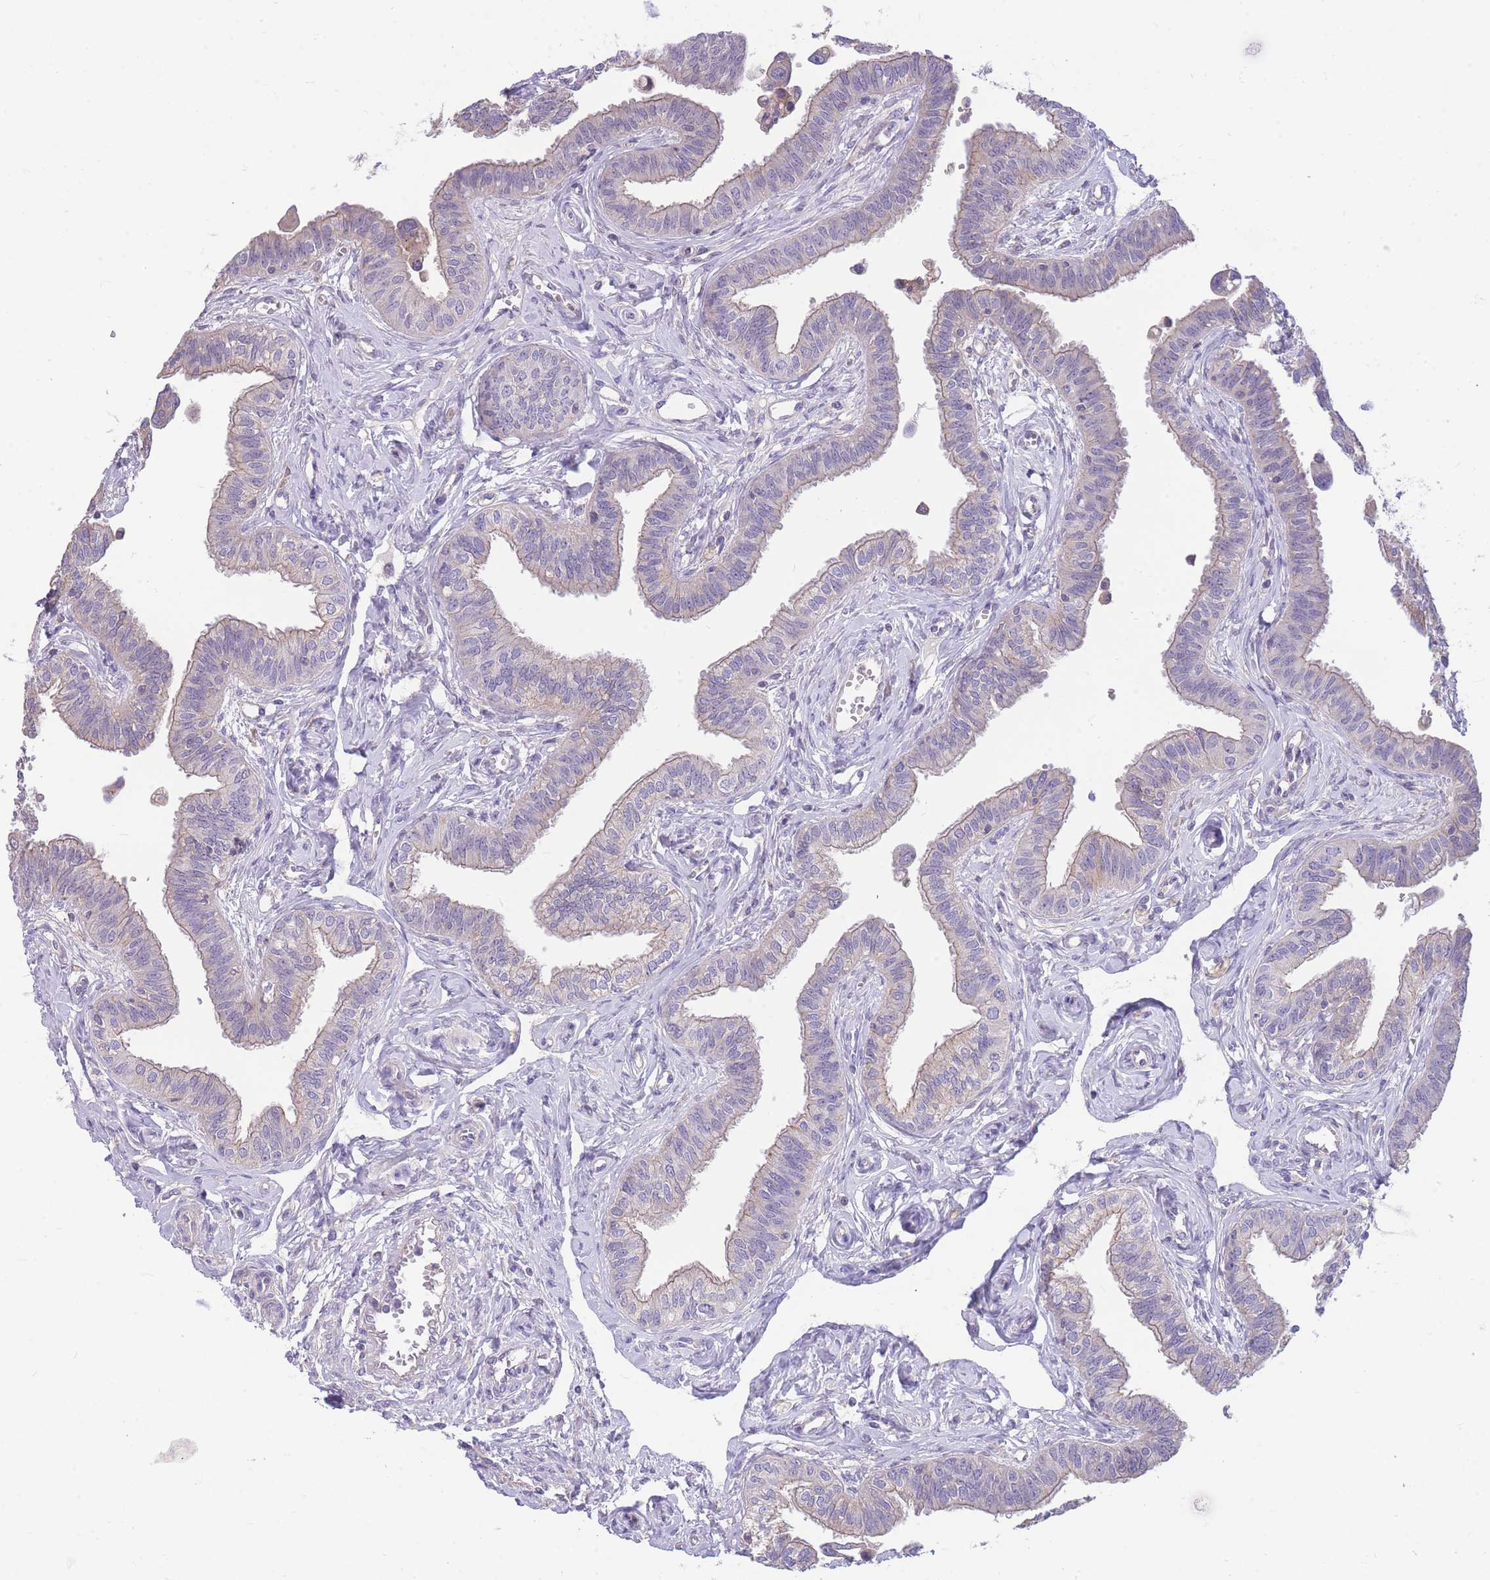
{"staining": {"intensity": "weak", "quantity": "<25%", "location": "cytoplasmic/membranous"}, "tissue": "fallopian tube", "cell_type": "Glandular cells", "image_type": "normal", "snomed": [{"axis": "morphology", "description": "Normal tissue, NOS"}, {"axis": "morphology", "description": "Carcinoma, NOS"}, {"axis": "topography", "description": "Fallopian tube"}, {"axis": "topography", "description": "Ovary"}], "caption": "Immunohistochemical staining of unremarkable fallopian tube reveals no significant expression in glandular cells. (DAB (3,3'-diaminobenzidine) immunohistochemistry (IHC) visualized using brightfield microscopy, high magnification).", "gene": "OR5T1", "patient": {"sex": "female", "age": 59}}